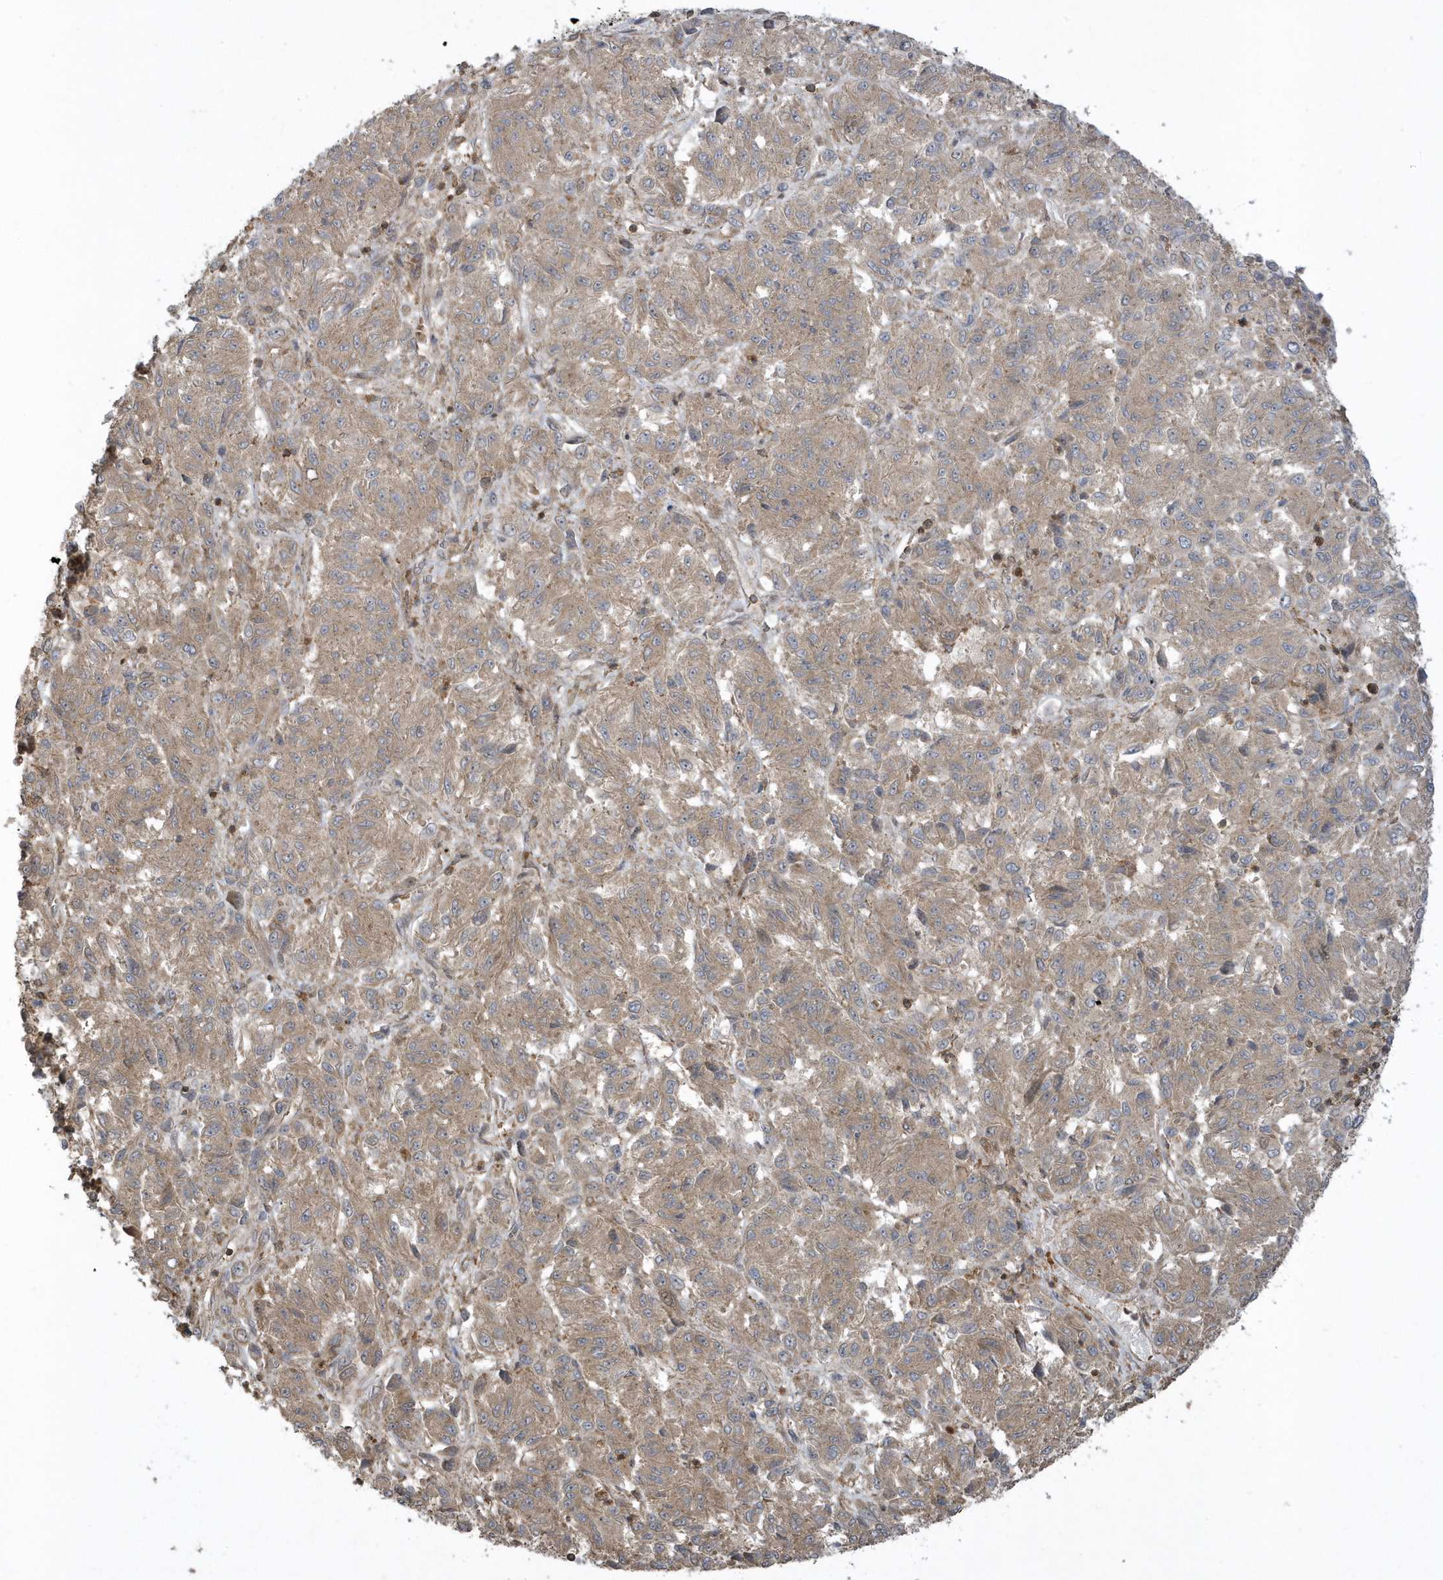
{"staining": {"intensity": "weak", "quantity": ">75%", "location": "cytoplasmic/membranous"}, "tissue": "melanoma", "cell_type": "Tumor cells", "image_type": "cancer", "snomed": [{"axis": "morphology", "description": "Malignant melanoma, Metastatic site"}, {"axis": "topography", "description": "Lung"}], "caption": "Immunohistochemical staining of human melanoma exhibits low levels of weak cytoplasmic/membranous expression in approximately >75% of tumor cells.", "gene": "STAMBP", "patient": {"sex": "male", "age": 64}}